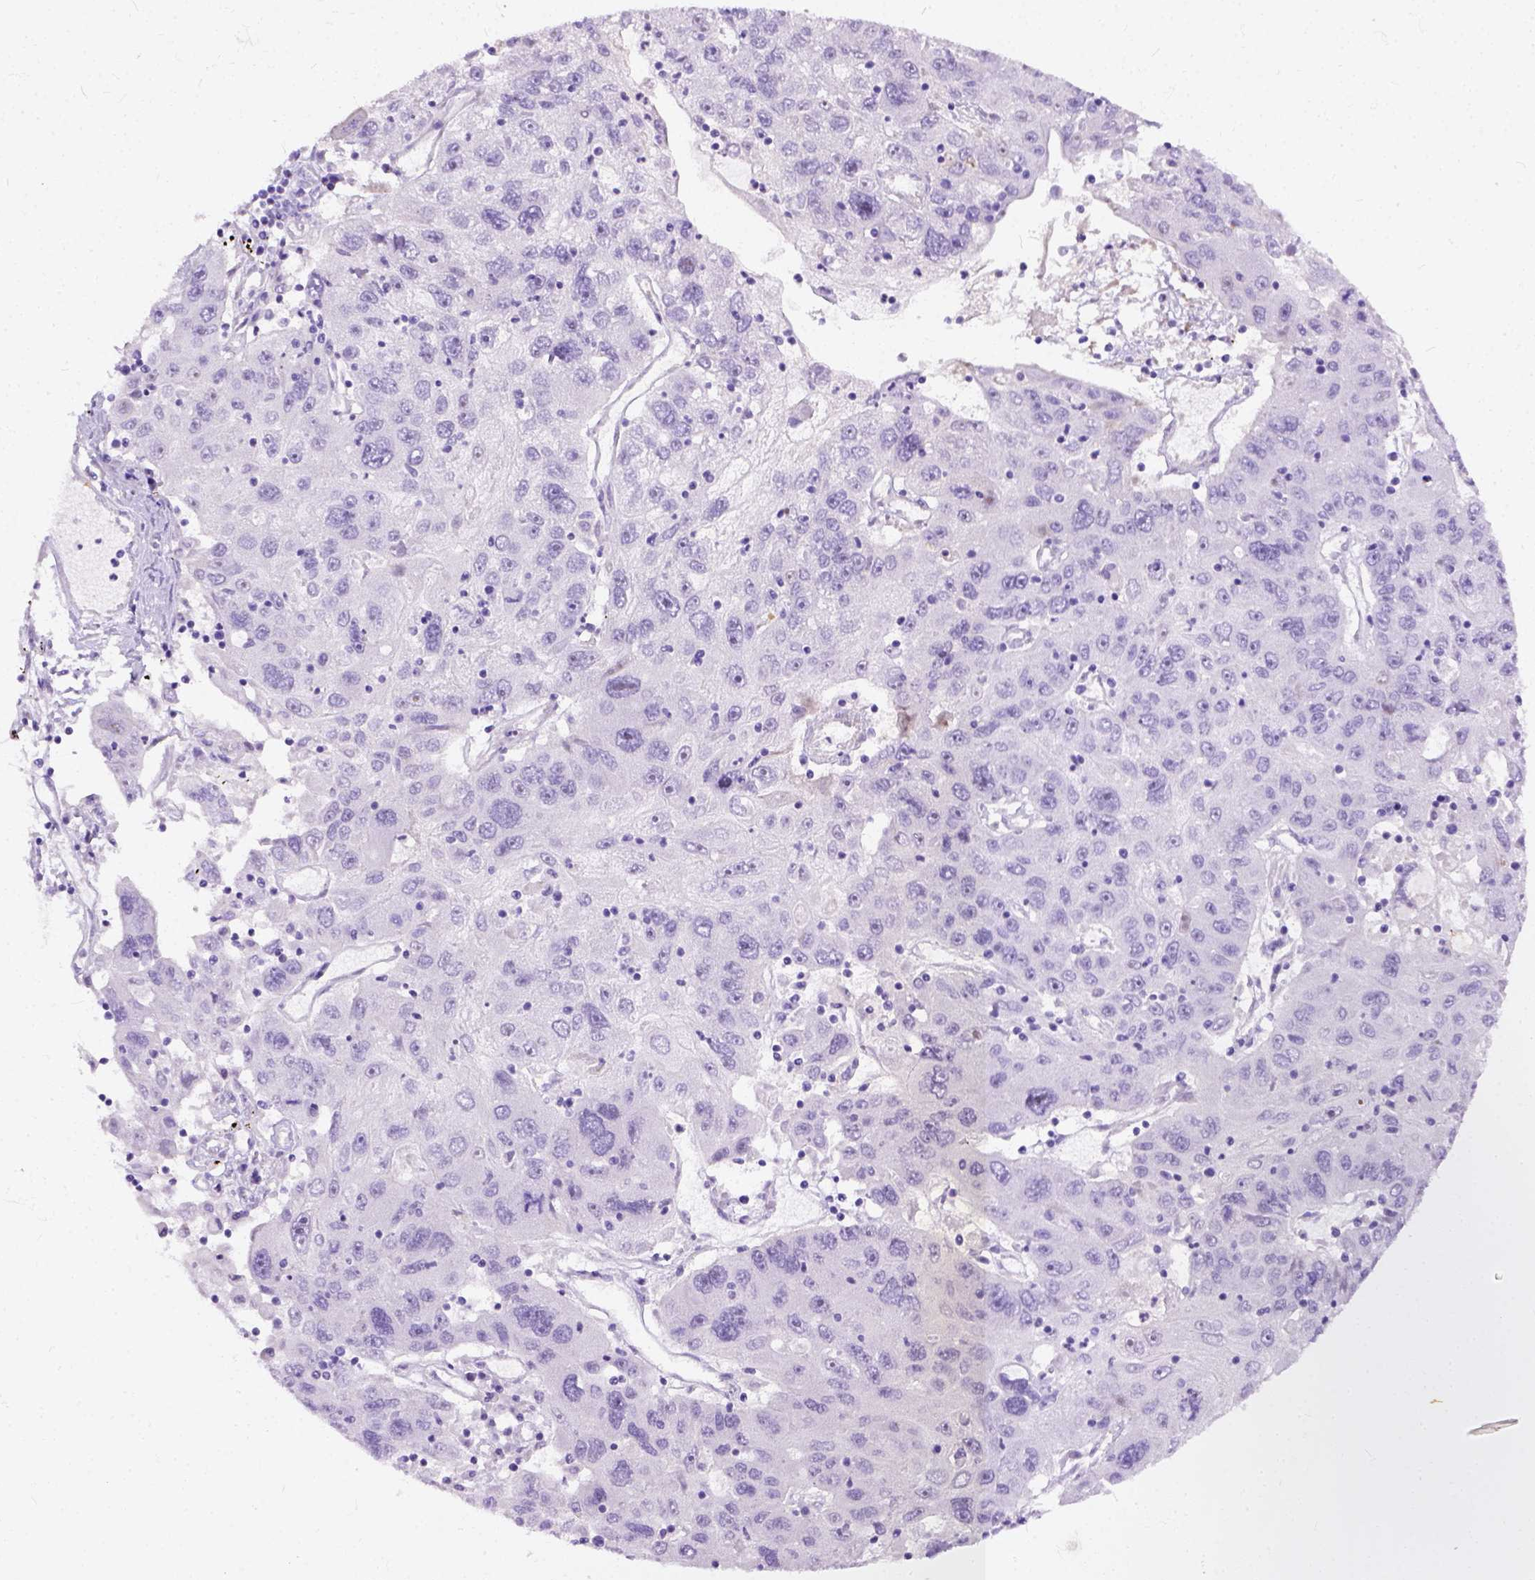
{"staining": {"intensity": "negative", "quantity": "none", "location": "none"}, "tissue": "stomach cancer", "cell_type": "Tumor cells", "image_type": "cancer", "snomed": [{"axis": "morphology", "description": "Adenocarcinoma, NOS"}, {"axis": "topography", "description": "Stomach"}], "caption": "This is an immunohistochemistry image of human stomach cancer. There is no positivity in tumor cells.", "gene": "ADGRF1", "patient": {"sex": "male", "age": 56}}